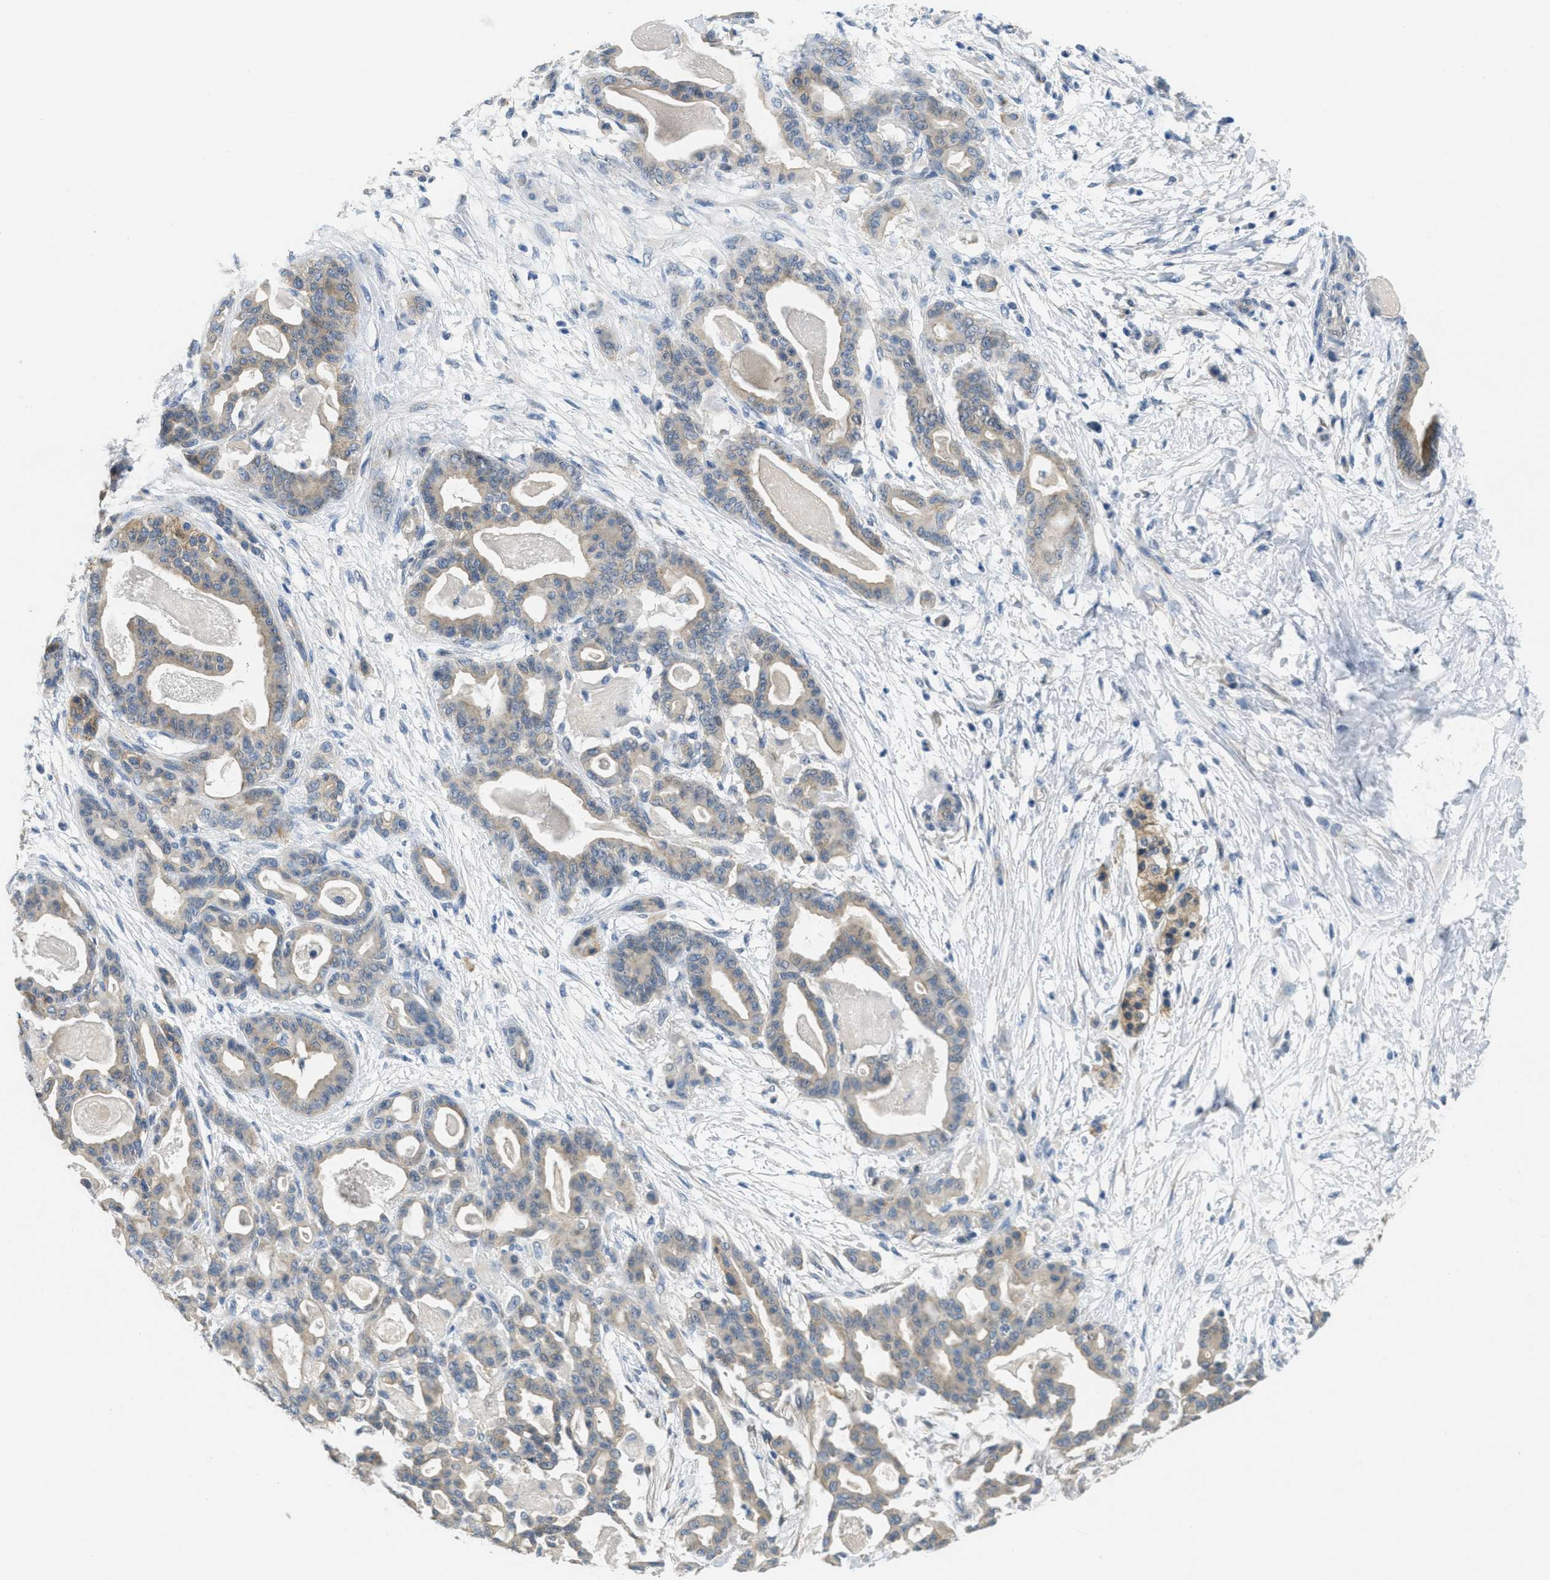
{"staining": {"intensity": "weak", "quantity": "<25%", "location": "cytoplasmic/membranous"}, "tissue": "pancreatic cancer", "cell_type": "Tumor cells", "image_type": "cancer", "snomed": [{"axis": "morphology", "description": "Adenocarcinoma, NOS"}, {"axis": "topography", "description": "Pancreas"}], "caption": "DAB (3,3'-diaminobenzidine) immunohistochemical staining of adenocarcinoma (pancreatic) shows no significant expression in tumor cells.", "gene": "ZFYVE9", "patient": {"sex": "male", "age": 63}}